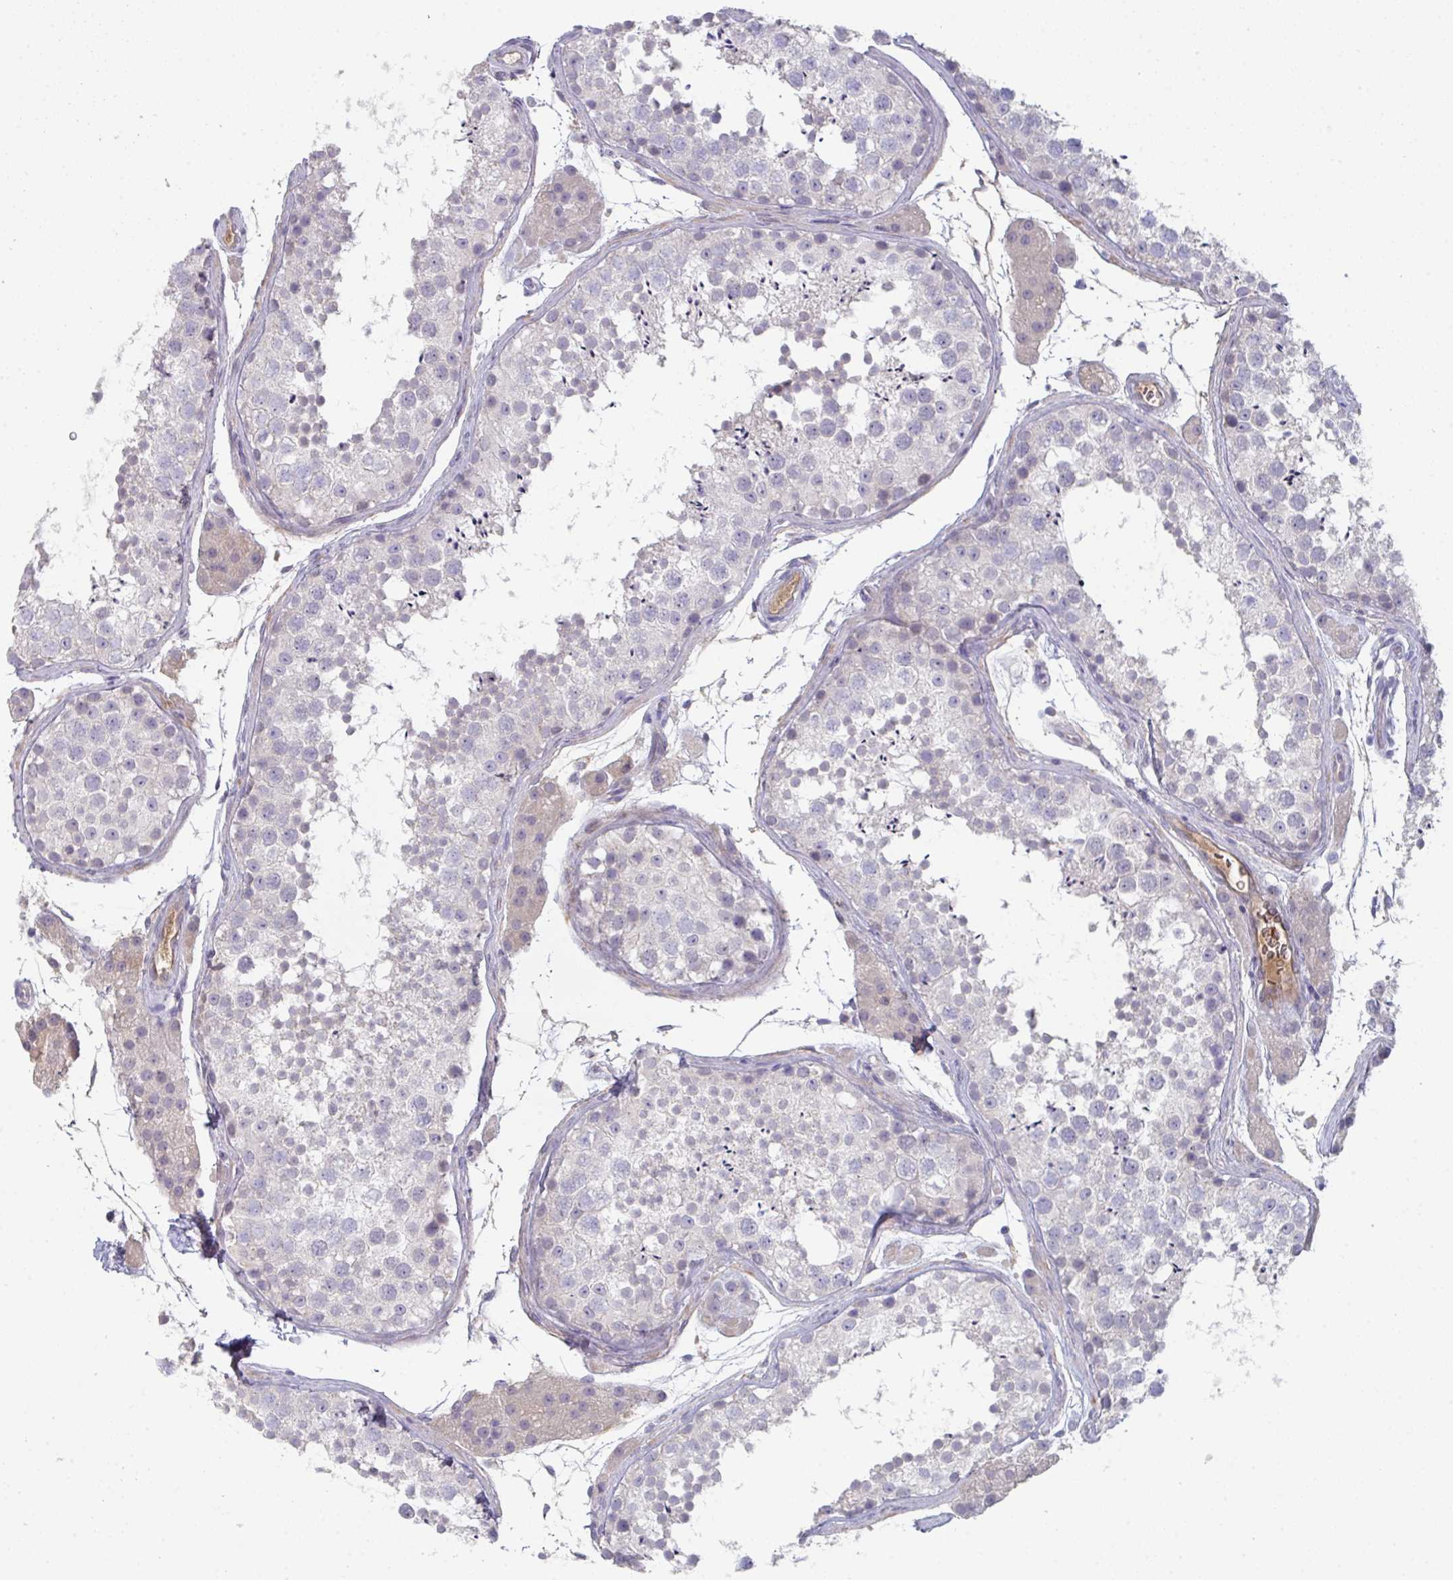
{"staining": {"intensity": "negative", "quantity": "none", "location": "none"}, "tissue": "testis", "cell_type": "Cells in seminiferous ducts", "image_type": "normal", "snomed": [{"axis": "morphology", "description": "Normal tissue, NOS"}, {"axis": "topography", "description": "Testis"}], "caption": "Immunohistochemistry (IHC) micrograph of unremarkable testis: human testis stained with DAB (3,3'-diaminobenzidine) displays no significant protein expression in cells in seminiferous ducts. (Immunohistochemistry (IHC), brightfield microscopy, high magnification).", "gene": "HGFAC", "patient": {"sex": "male", "age": 41}}